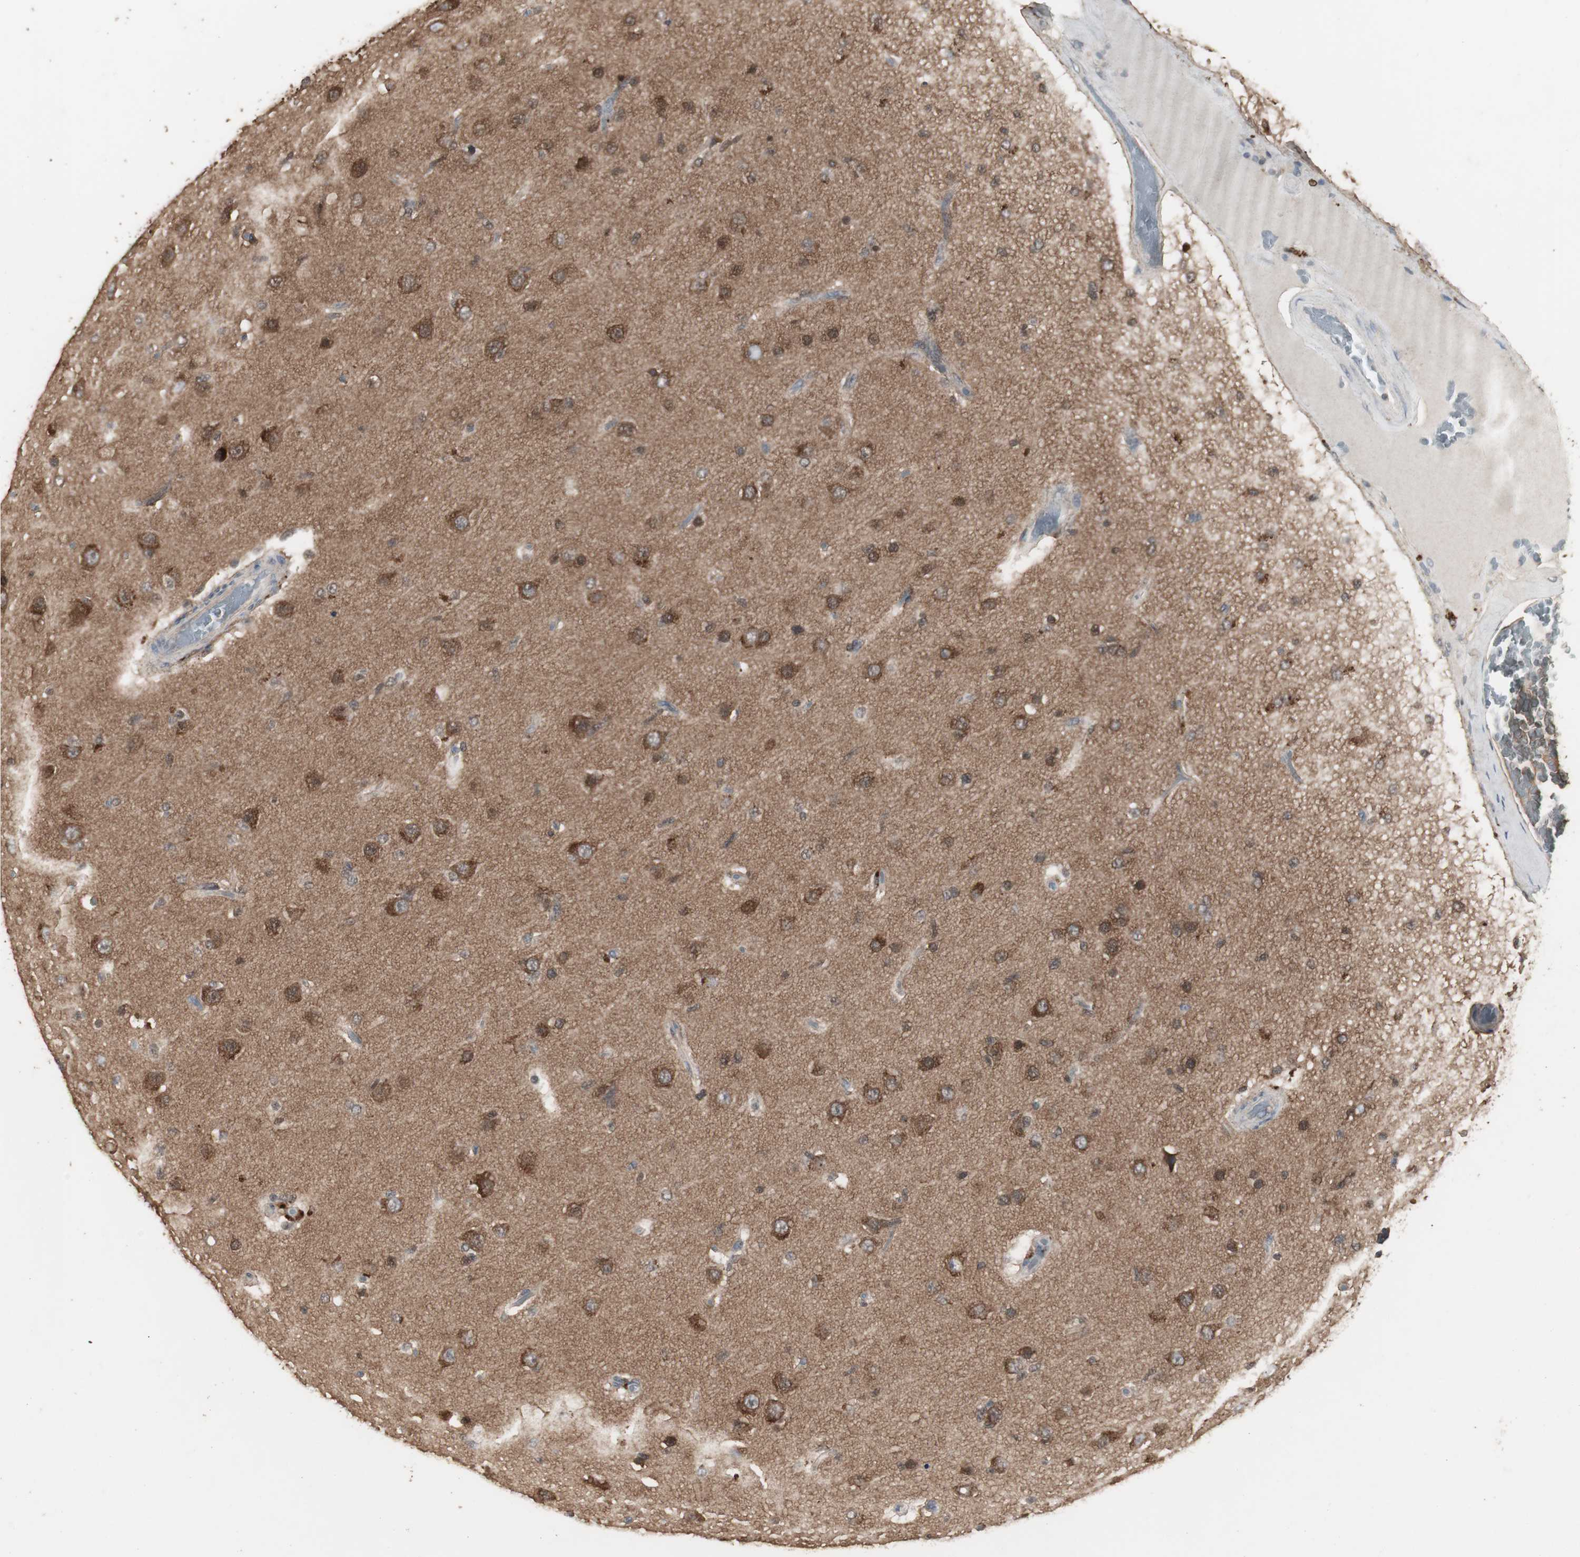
{"staining": {"intensity": "moderate", "quantity": "25%-75%", "location": "cytoplasmic/membranous"}, "tissue": "glioma", "cell_type": "Tumor cells", "image_type": "cancer", "snomed": [{"axis": "morphology", "description": "Glioma, malignant, High grade"}, {"axis": "topography", "description": "Brain"}], "caption": "A micrograph showing moderate cytoplasmic/membranous staining in about 25%-75% of tumor cells in glioma, as visualized by brown immunohistochemical staining.", "gene": "HPRT1", "patient": {"sex": "male", "age": 33}}